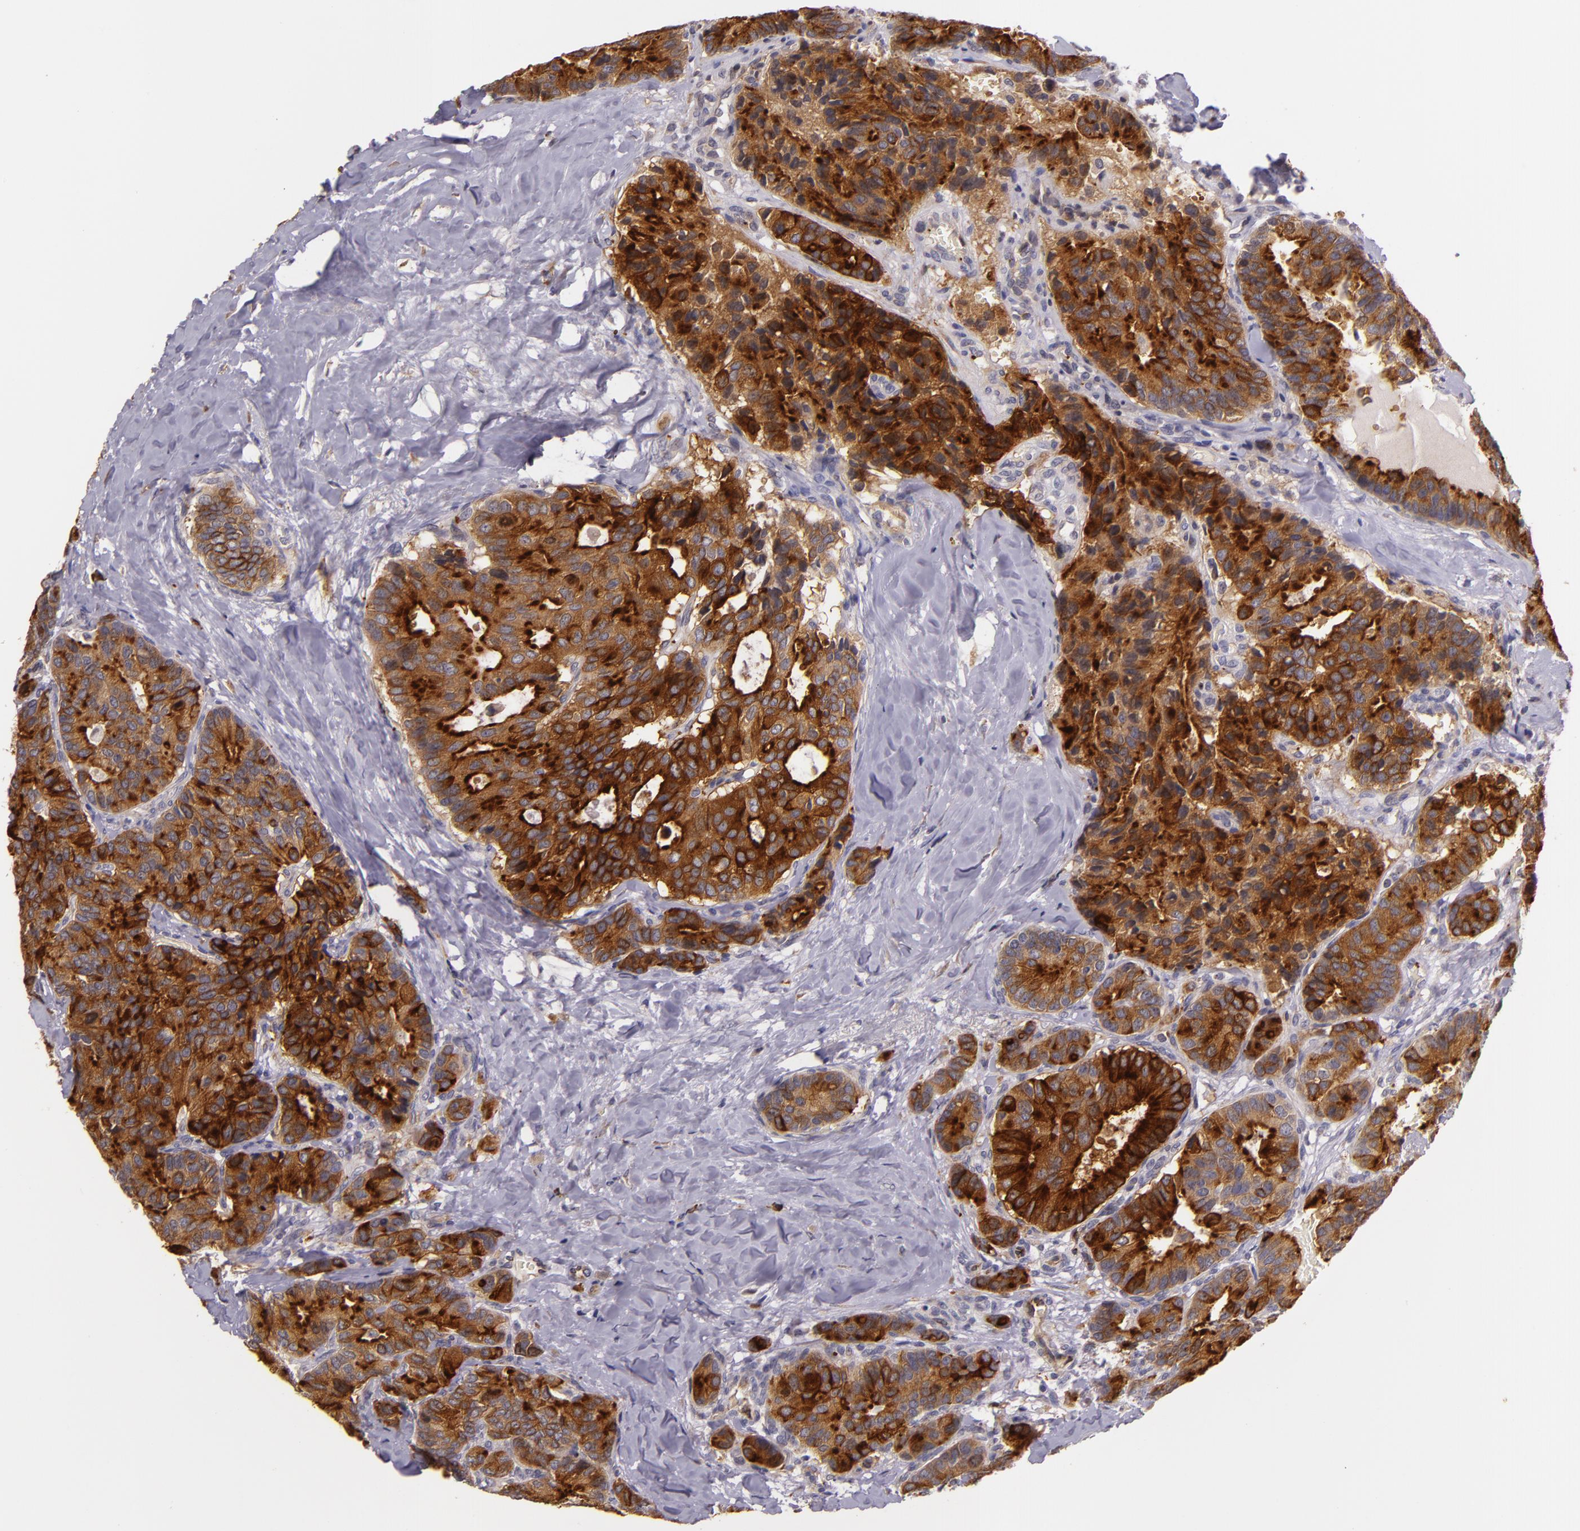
{"staining": {"intensity": "strong", "quantity": ">75%", "location": "cytoplasmic/membranous"}, "tissue": "breast cancer", "cell_type": "Tumor cells", "image_type": "cancer", "snomed": [{"axis": "morphology", "description": "Duct carcinoma"}, {"axis": "topography", "description": "Breast"}], "caption": "Breast cancer (intraductal carcinoma) stained with a brown dye reveals strong cytoplasmic/membranous positive positivity in approximately >75% of tumor cells.", "gene": "SYTL4", "patient": {"sex": "female", "age": 69}}